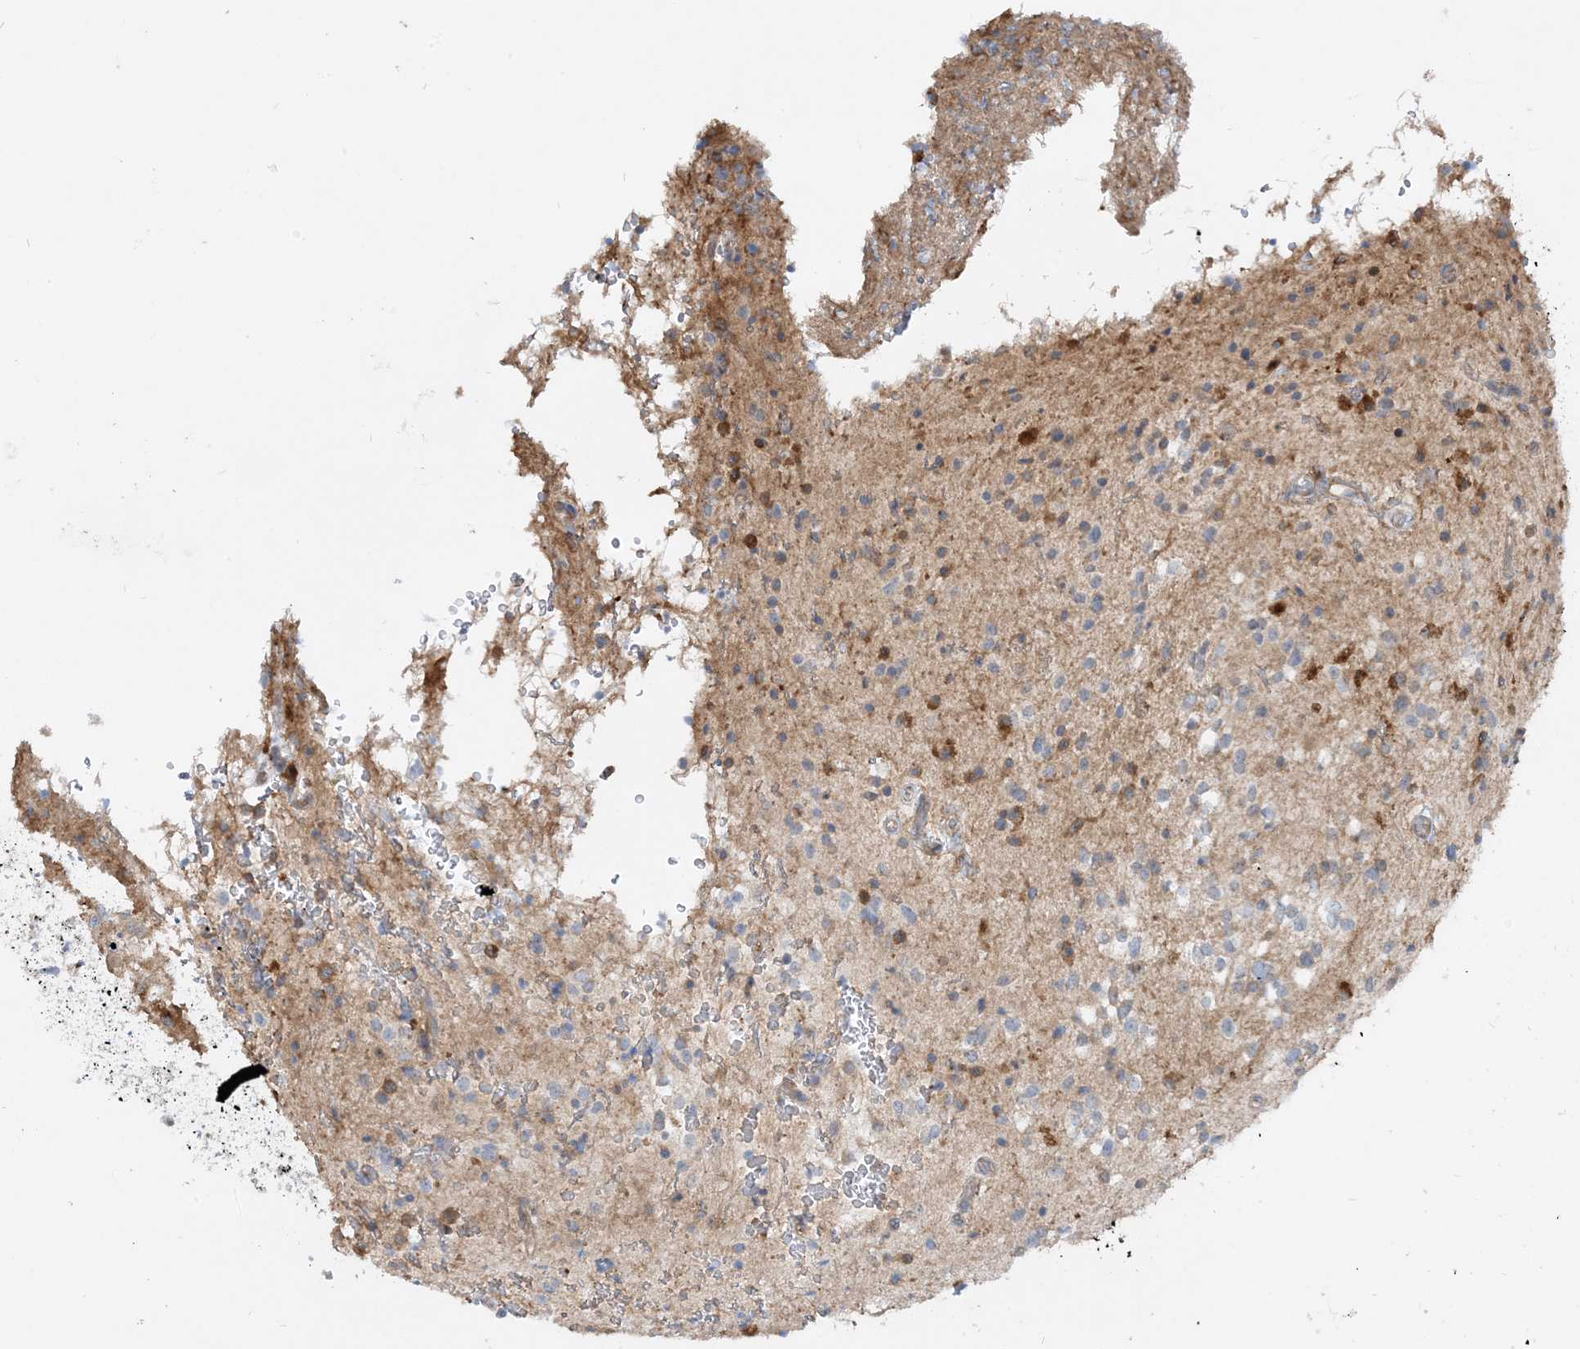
{"staining": {"intensity": "negative", "quantity": "none", "location": "none"}, "tissue": "glioma", "cell_type": "Tumor cells", "image_type": "cancer", "snomed": [{"axis": "morphology", "description": "Glioma, malignant, High grade"}, {"axis": "topography", "description": "Brain"}], "caption": "Immunohistochemistry image of neoplastic tissue: glioma stained with DAB demonstrates no significant protein expression in tumor cells.", "gene": "SFMBT2", "patient": {"sex": "male", "age": 34}}